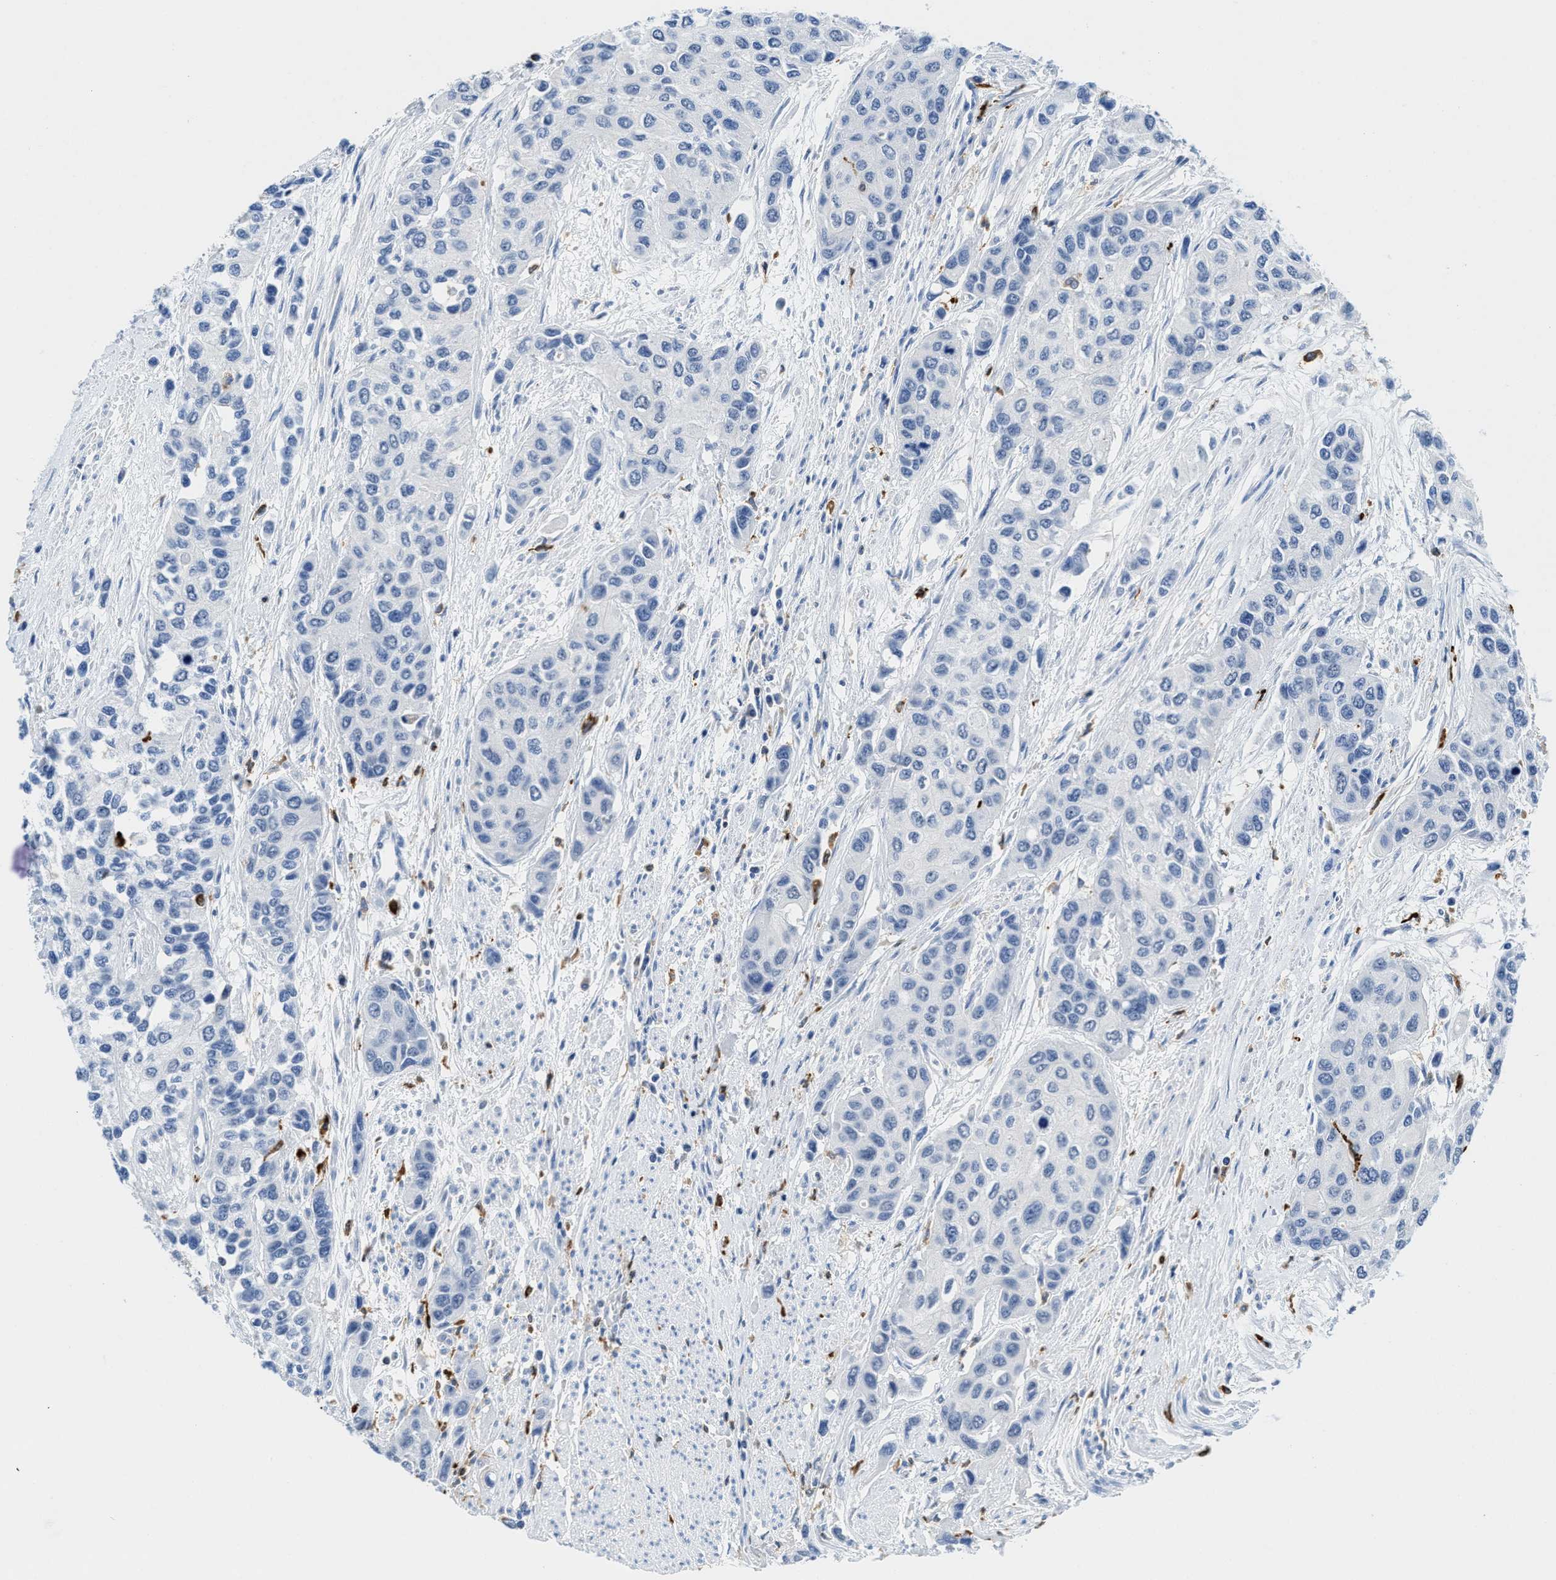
{"staining": {"intensity": "negative", "quantity": "none", "location": "none"}, "tissue": "urothelial cancer", "cell_type": "Tumor cells", "image_type": "cancer", "snomed": [{"axis": "morphology", "description": "Urothelial carcinoma, High grade"}, {"axis": "topography", "description": "Urinary bladder"}], "caption": "High magnification brightfield microscopy of urothelial carcinoma (high-grade) stained with DAB (brown) and counterstained with hematoxylin (blue): tumor cells show no significant staining.", "gene": "CD226", "patient": {"sex": "female", "age": 56}}